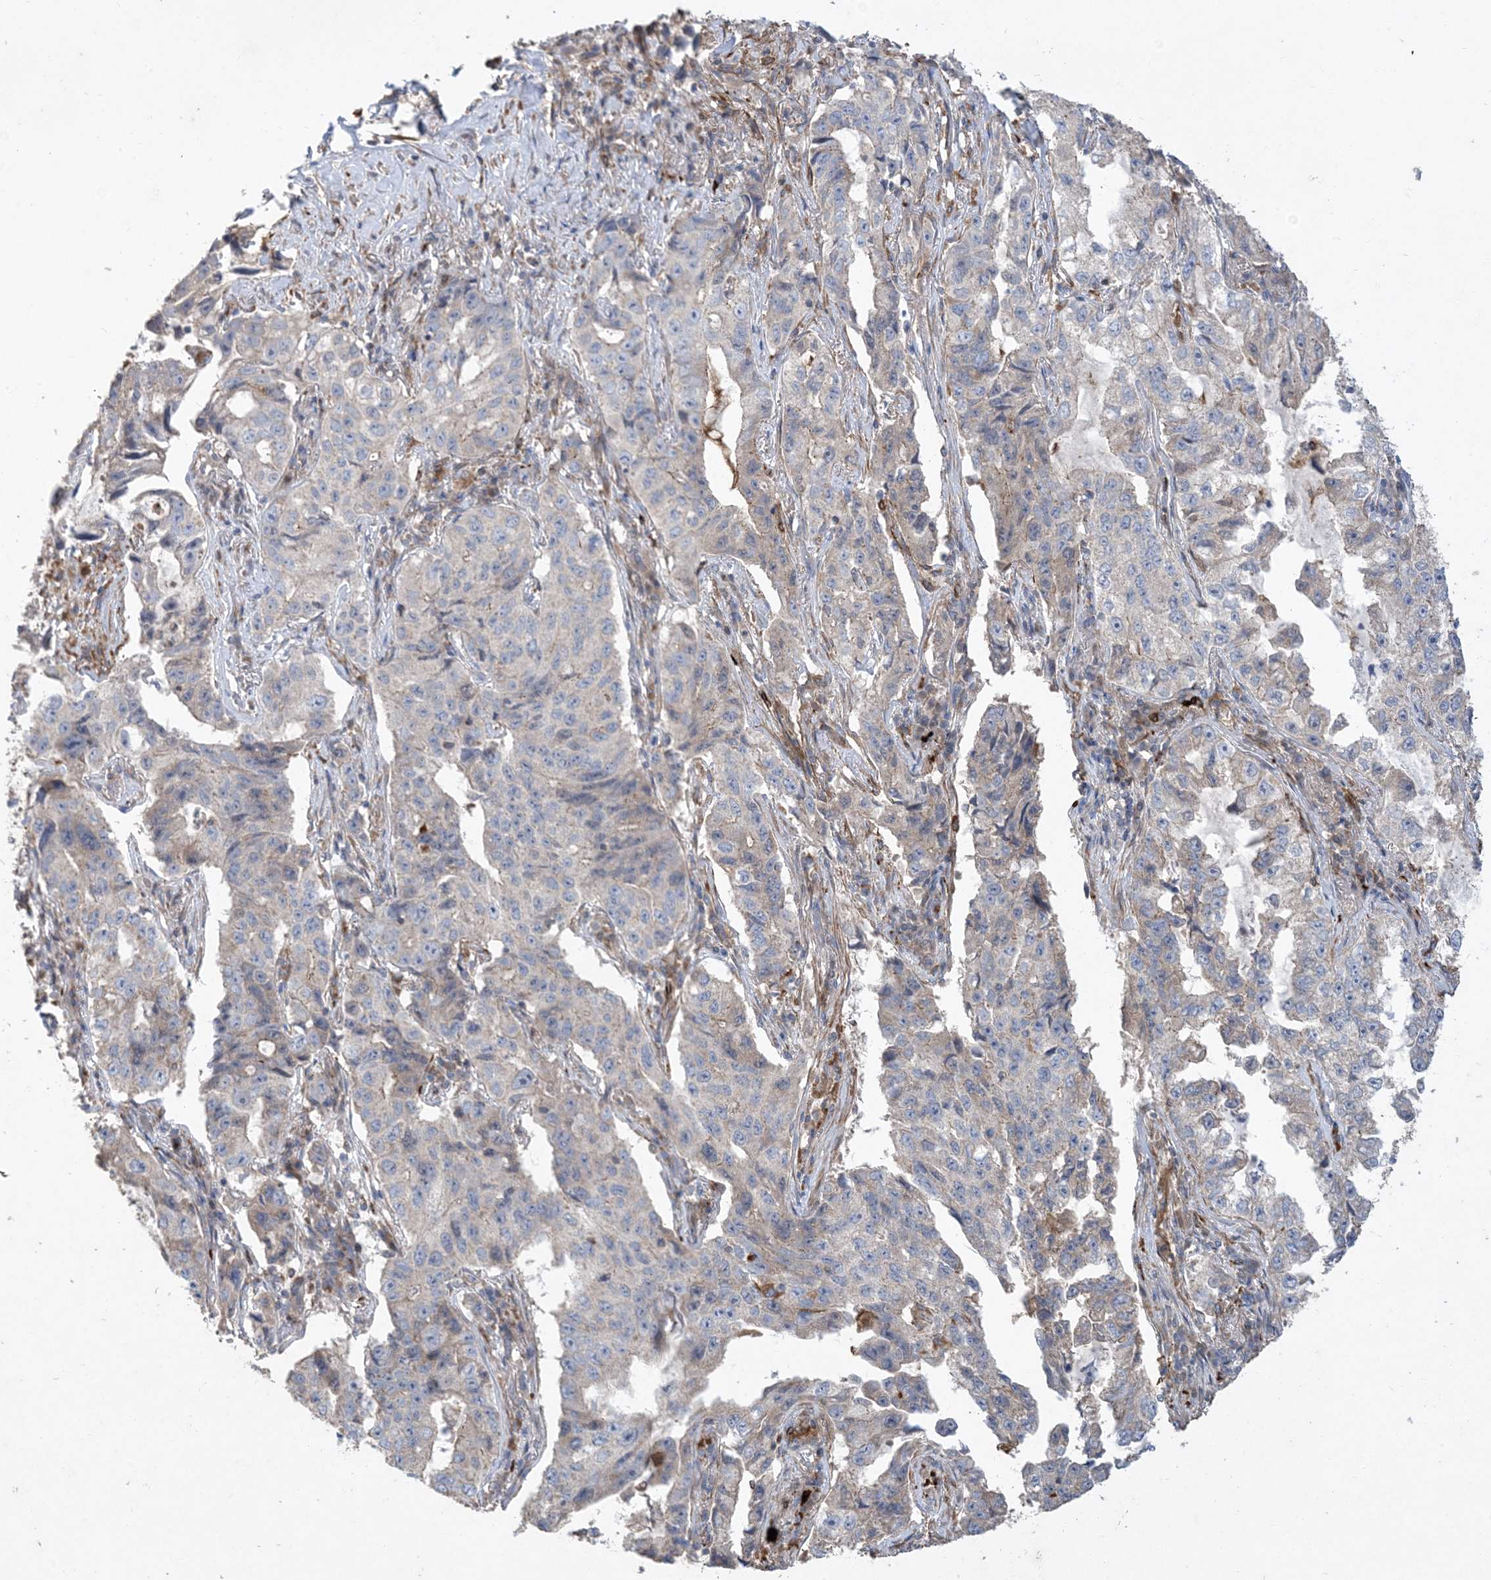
{"staining": {"intensity": "negative", "quantity": "none", "location": "none"}, "tissue": "lung cancer", "cell_type": "Tumor cells", "image_type": "cancer", "snomed": [{"axis": "morphology", "description": "Adenocarcinoma, NOS"}, {"axis": "topography", "description": "Lung"}], "caption": "Immunohistochemistry histopathology image of human lung cancer (adenocarcinoma) stained for a protein (brown), which demonstrates no expression in tumor cells. The staining was performed using DAB to visualize the protein expression in brown, while the nuclei were stained in blue with hematoxylin (Magnification: 20x).", "gene": "MASP2", "patient": {"sex": "female", "age": 51}}